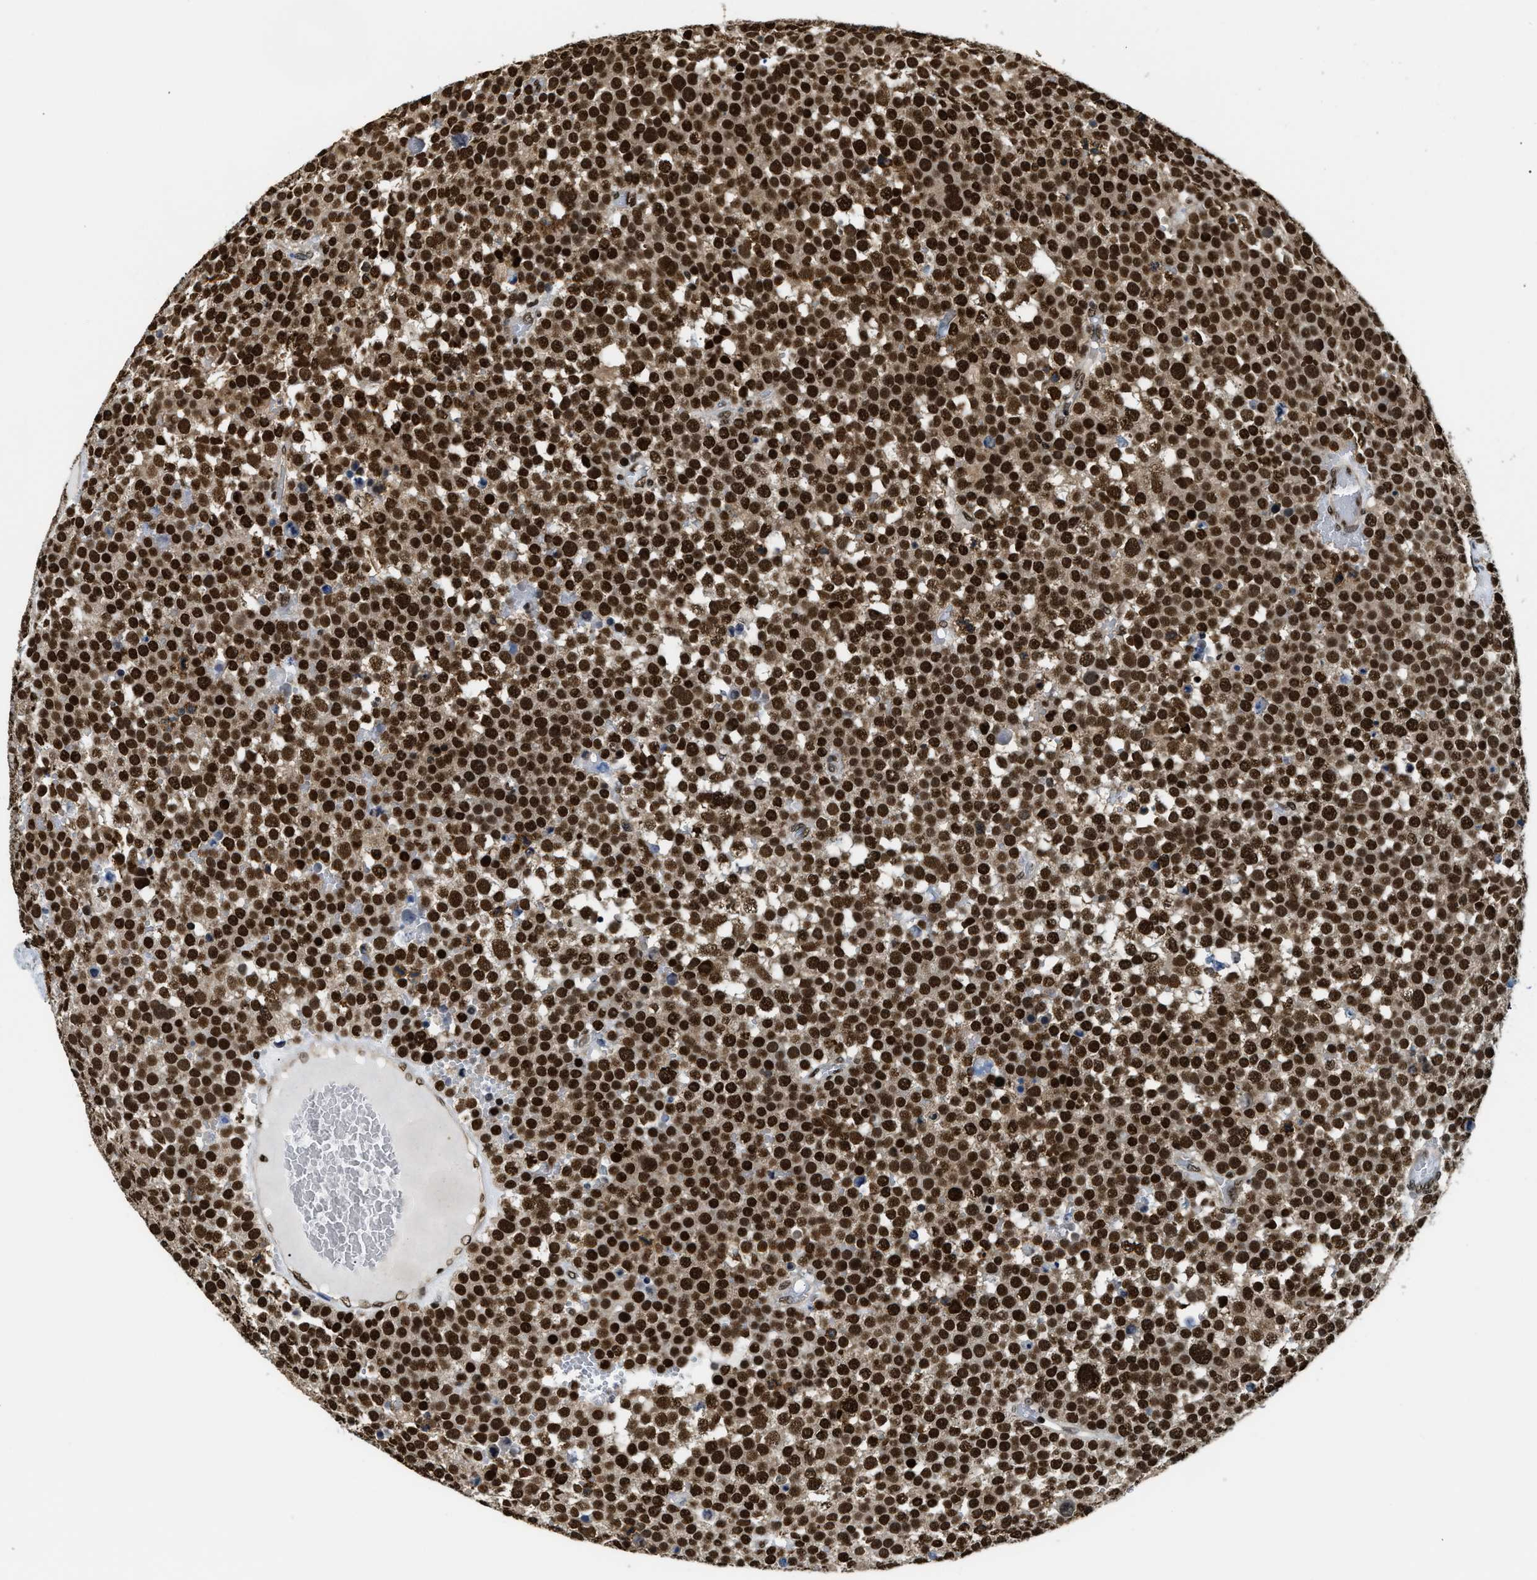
{"staining": {"intensity": "strong", "quantity": ">75%", "location": "cytoplasmic/membranous,nuclear"}, "tissue": "testis cancer", "cell_type": "Tumor cells", "image_type": "cancer", "snomed": [{"axis": "morphology", "description": "Seminoma, NOS"}, {"axis": "topography", "description": "Testis"}], "caption": "DAB (3,3'-diaminobenzidine) immunohistochemical staining of testis cancer shows strong cytoplasmic/membranous and nuclear protein expression in approximately >75% of tumor cells. (DAB IHC with brightfield microscopy, high magnification).", "gene": "CCNDBP1", "patient": {"sex": "male", "age": 71}}